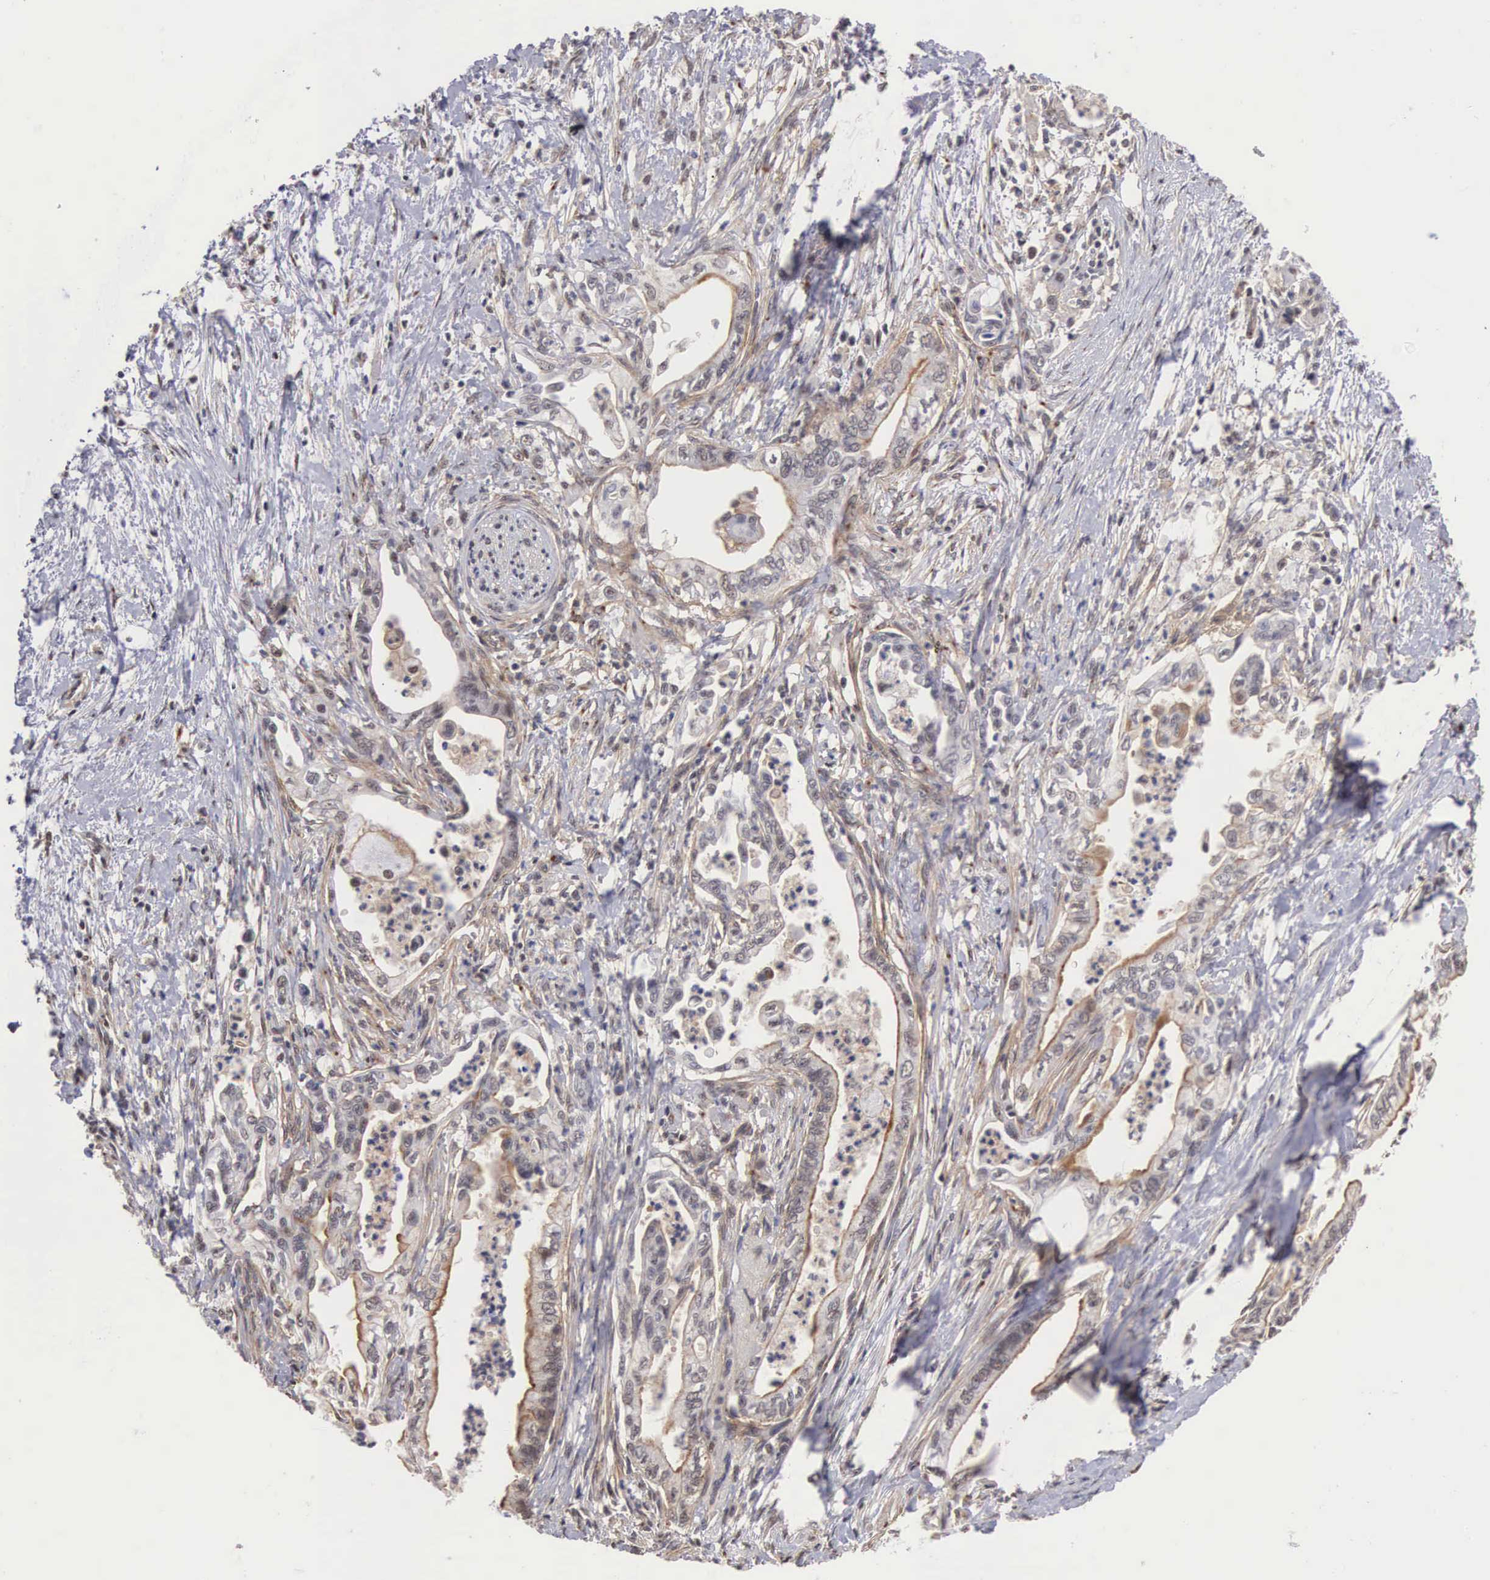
{"staining": {"intensity": "negative", "quantity": "none", "location": "none"}, "tissue": "pancreatic cancer", "cell_type": "Tumor cells", "image_type": "cancer", "snomed": [{"axis": "morphology", "description": "Adenocarcinoma, NOS"}, {"axis": "topography", "description": "Pancreas"}], "caption": "This histopathology image is of pancreatic cancer stained with IHC to label a protein in brown with the nuclei are counter-stained blue. There is no expression in tumor cells.", "gene": "NR4A2", "patient": {"sex": "female", "age": 66}}